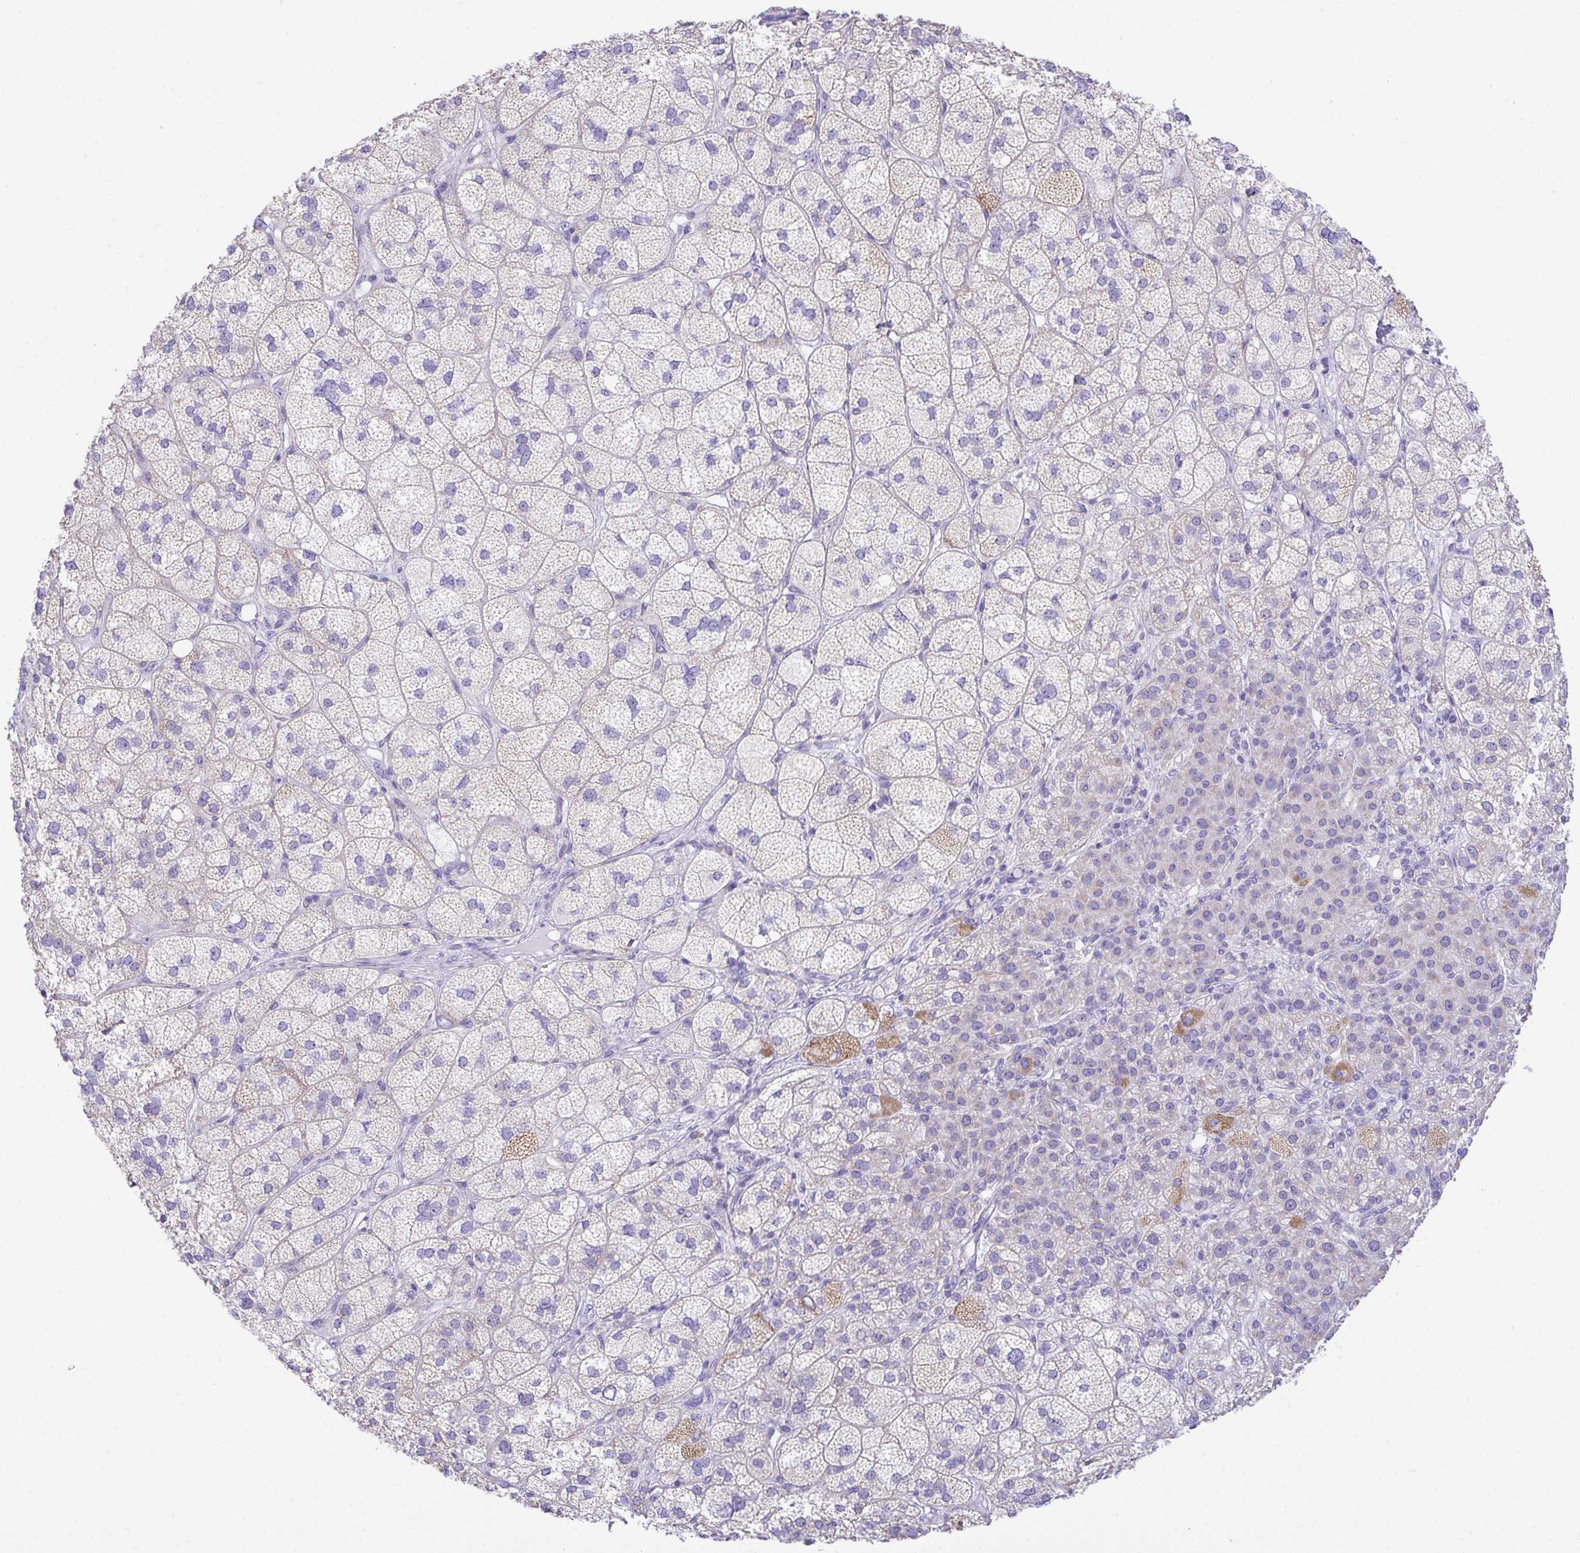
{"staining": {"intensity": "weak", "quantity": "<25%", "location": "cytoplasmic/membranous"}, "tissue": "adrenal gland", "cell_type": "Glandular cells", "image_type": "normal", "snomed": [{"axis": "morphology", "description": "Normal tissue, NOS"}, {"axis": "topography", "description": "Adrenal gland"}], "caption": "The immunohistochemistry image has no significant expression in glandular cells of adrenal gland.", "gene": "NLRP8", "patient": {"sex": "female", "age": 60}}